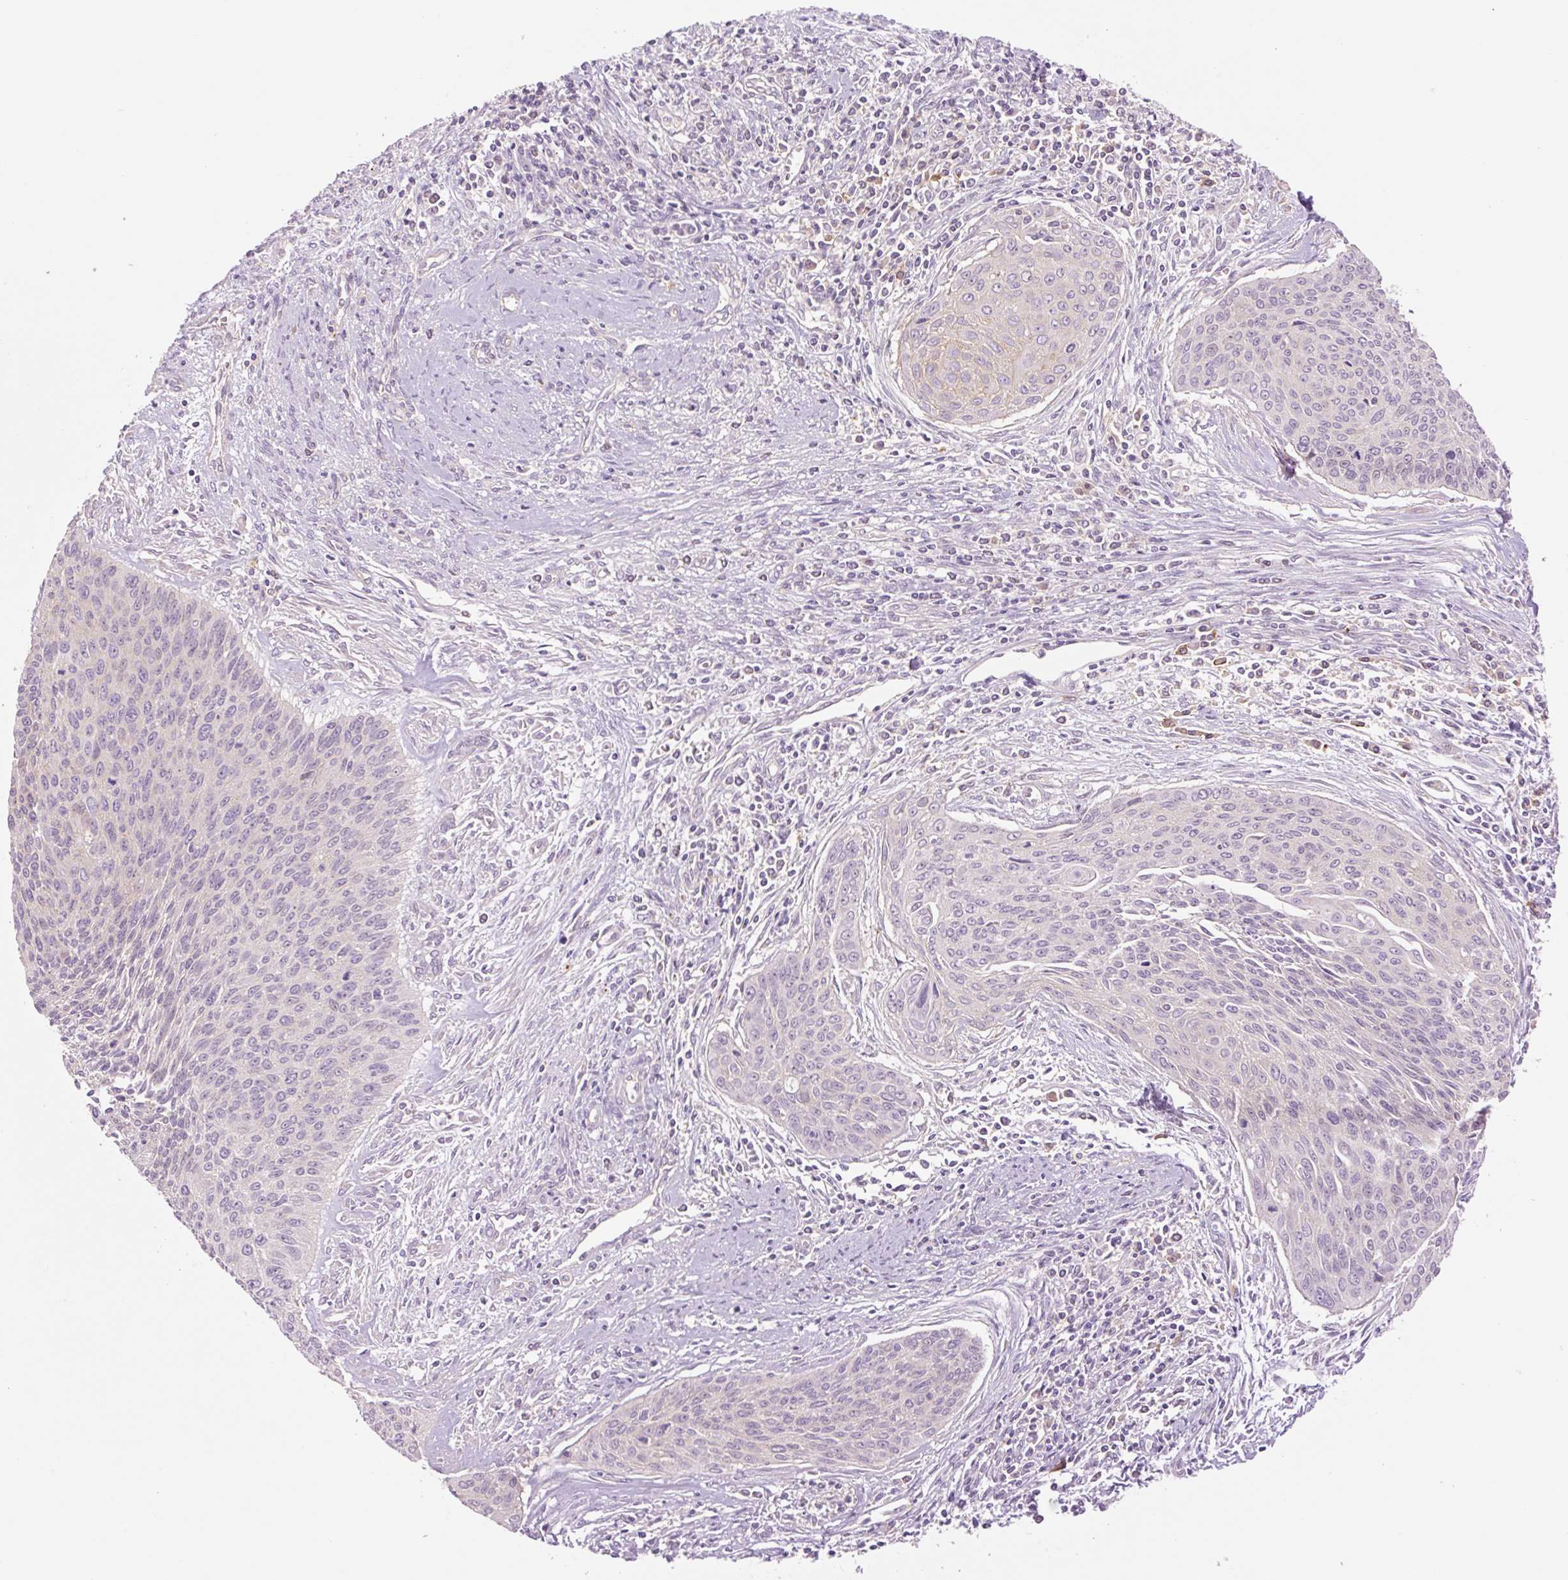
{"staining": {"intensity": "negative", "quantity": "none", "location": "none"}, "tissue": "cervical cancer", "cell_type": "Tumor cells", "image_type": "cancer", "snomed": [{"axis": "morphology", "description": "Squamous cell carcinoma, NOS"}, {"axis": "topography", "description": "Cervix"}], "caption": "The immunohistochemistry micrograph has no significant positivity in tumor cells of cervical squamous cell carcinoma tissue.", "gene": "GRID2", "patient": {"sex": "female", "age": 55}}